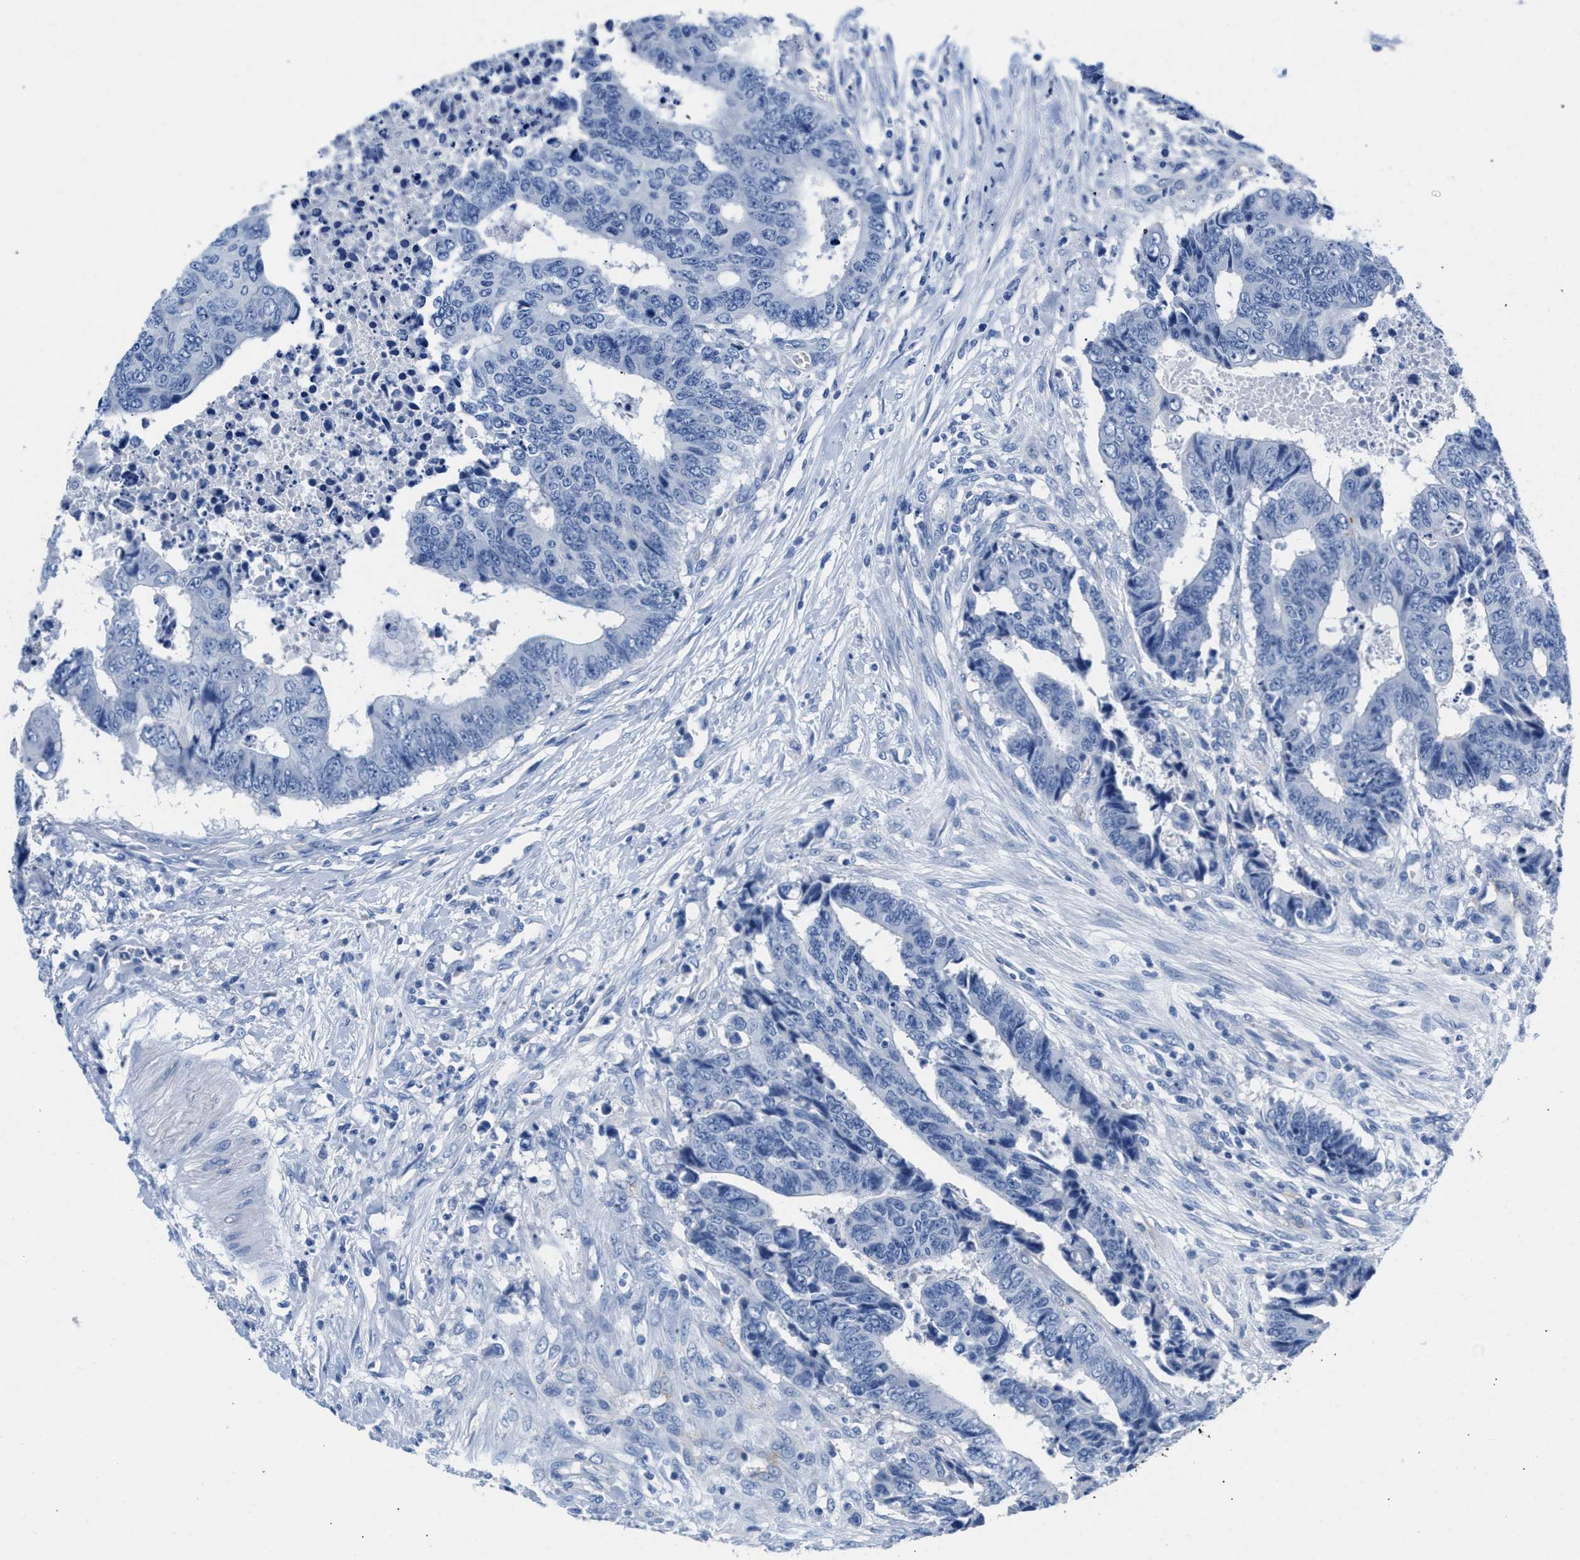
{"staining": {"intensity": "negative", "quantity": "none", "location": "none"}, "tissue": "colorectal cancer", "cell_type": "Tumor cells", "image_type": "cancer", "snomed": [{"axis": "morphology", "description": "Adenocarcinoma, NOS"}, {"axis": "topography", "description": "Rectum"}], "caption": "The image displays no significant staining in tumor cells of colorectal cancer (adenocarcinoma). (Stains: DAB immunohistochemistry with hematoxylin counter stain, Microscopy: brightfield microscopy at high magnification).", "gene": "SLFN13", "patient": {"sex": "male", "age": 84}}